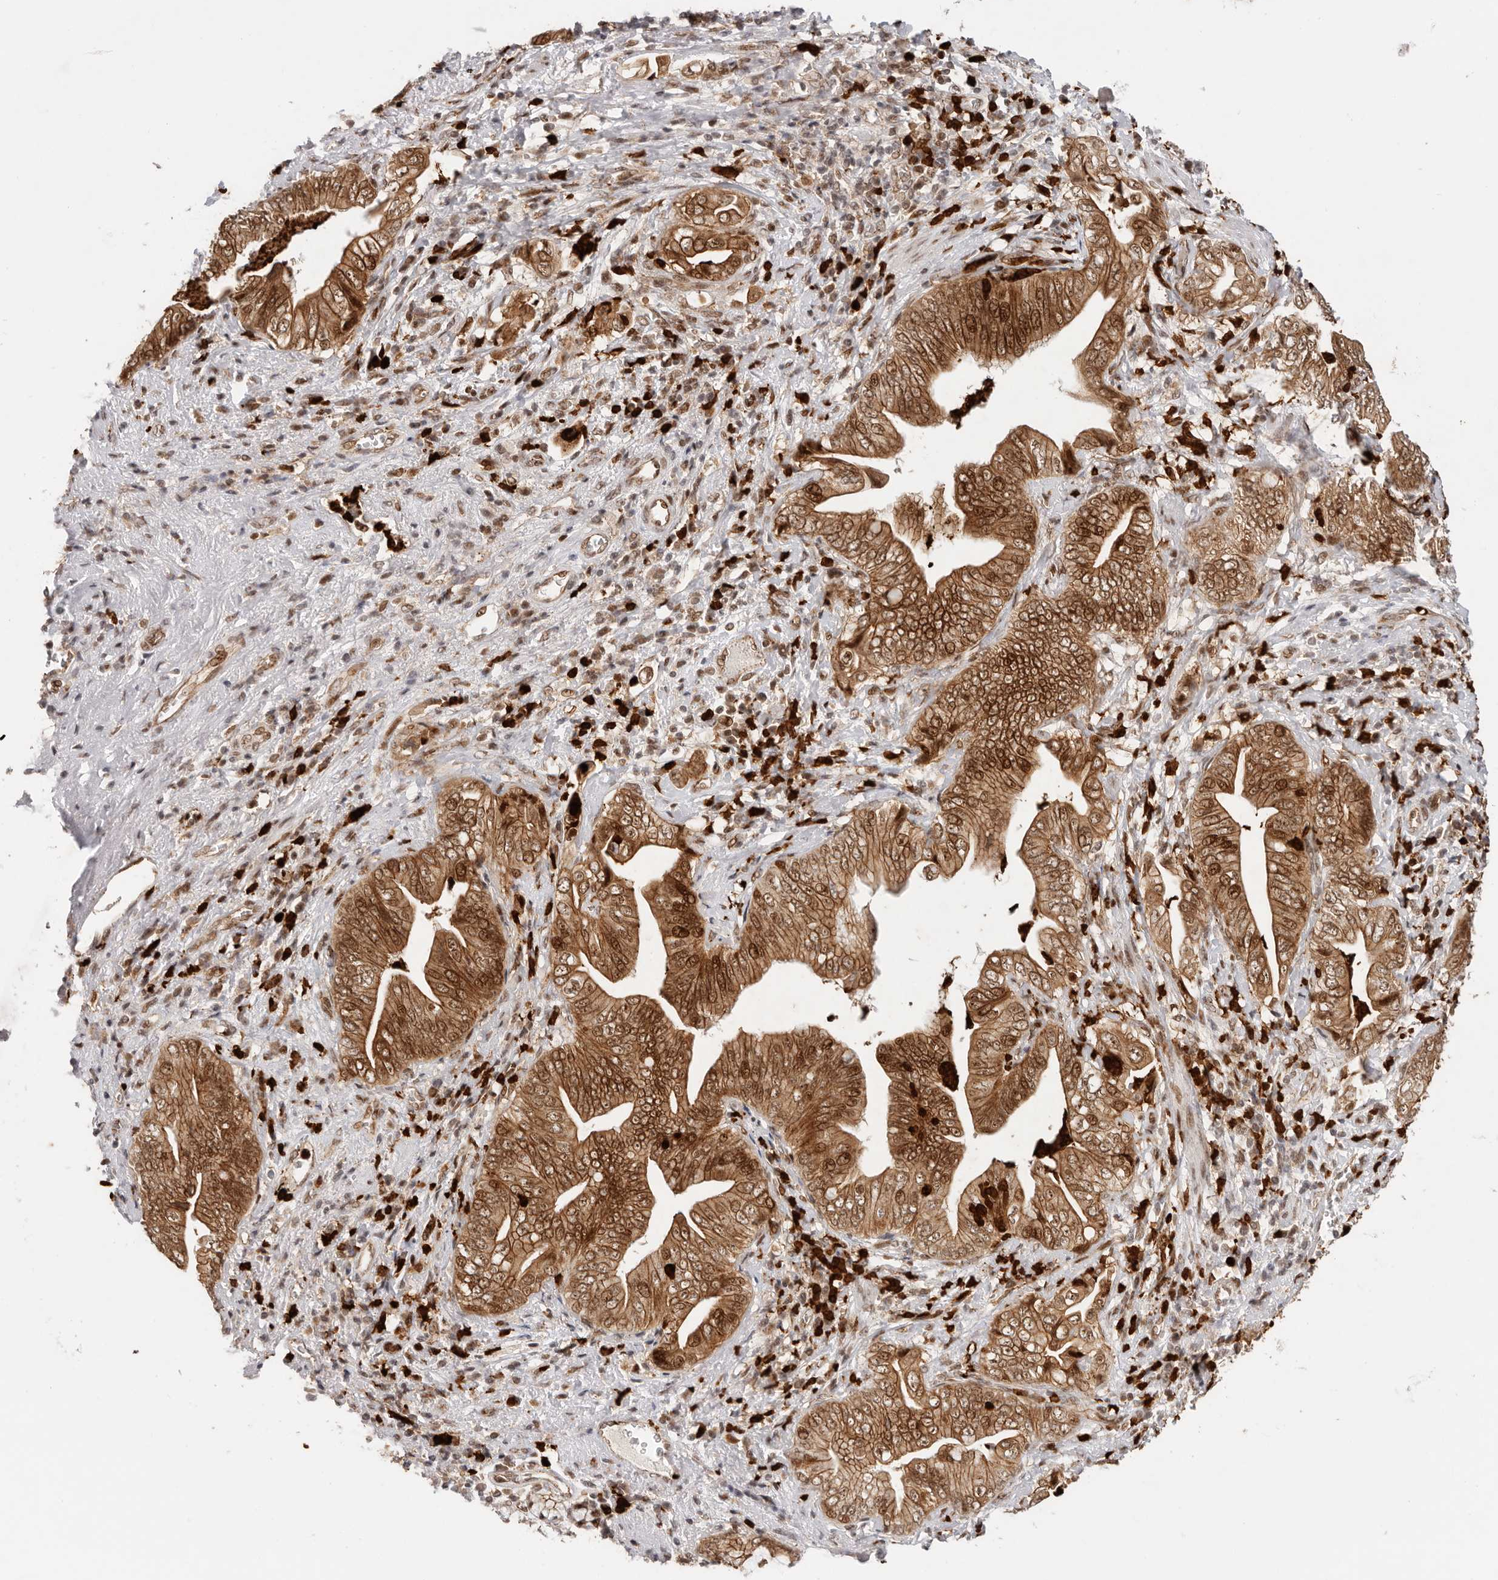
{"staining": {"intensity": "strong", "quantity": ">75%", "location": "cytoplasmic/membranous,nuclear"}, "tissue": "pancreatic cancer", "cell_type": "Tumor cells", "image_type": "cancer", "snomed": [{"axis": "morphology", "description": "Adenocarcinoma, NOS"}, {"axis": "topography", "description": "Pancreas"}], "caption": "Brown immunohistochemical staining in pancreatic cancer shows strong cytoplasmic/membranous and nuclear expression in approximately >75% of tumor cells. (IHC, brightfield microscopy, high magnification).", "gene": "AFDN", "patient": {"sex": "male", "age": 75}}